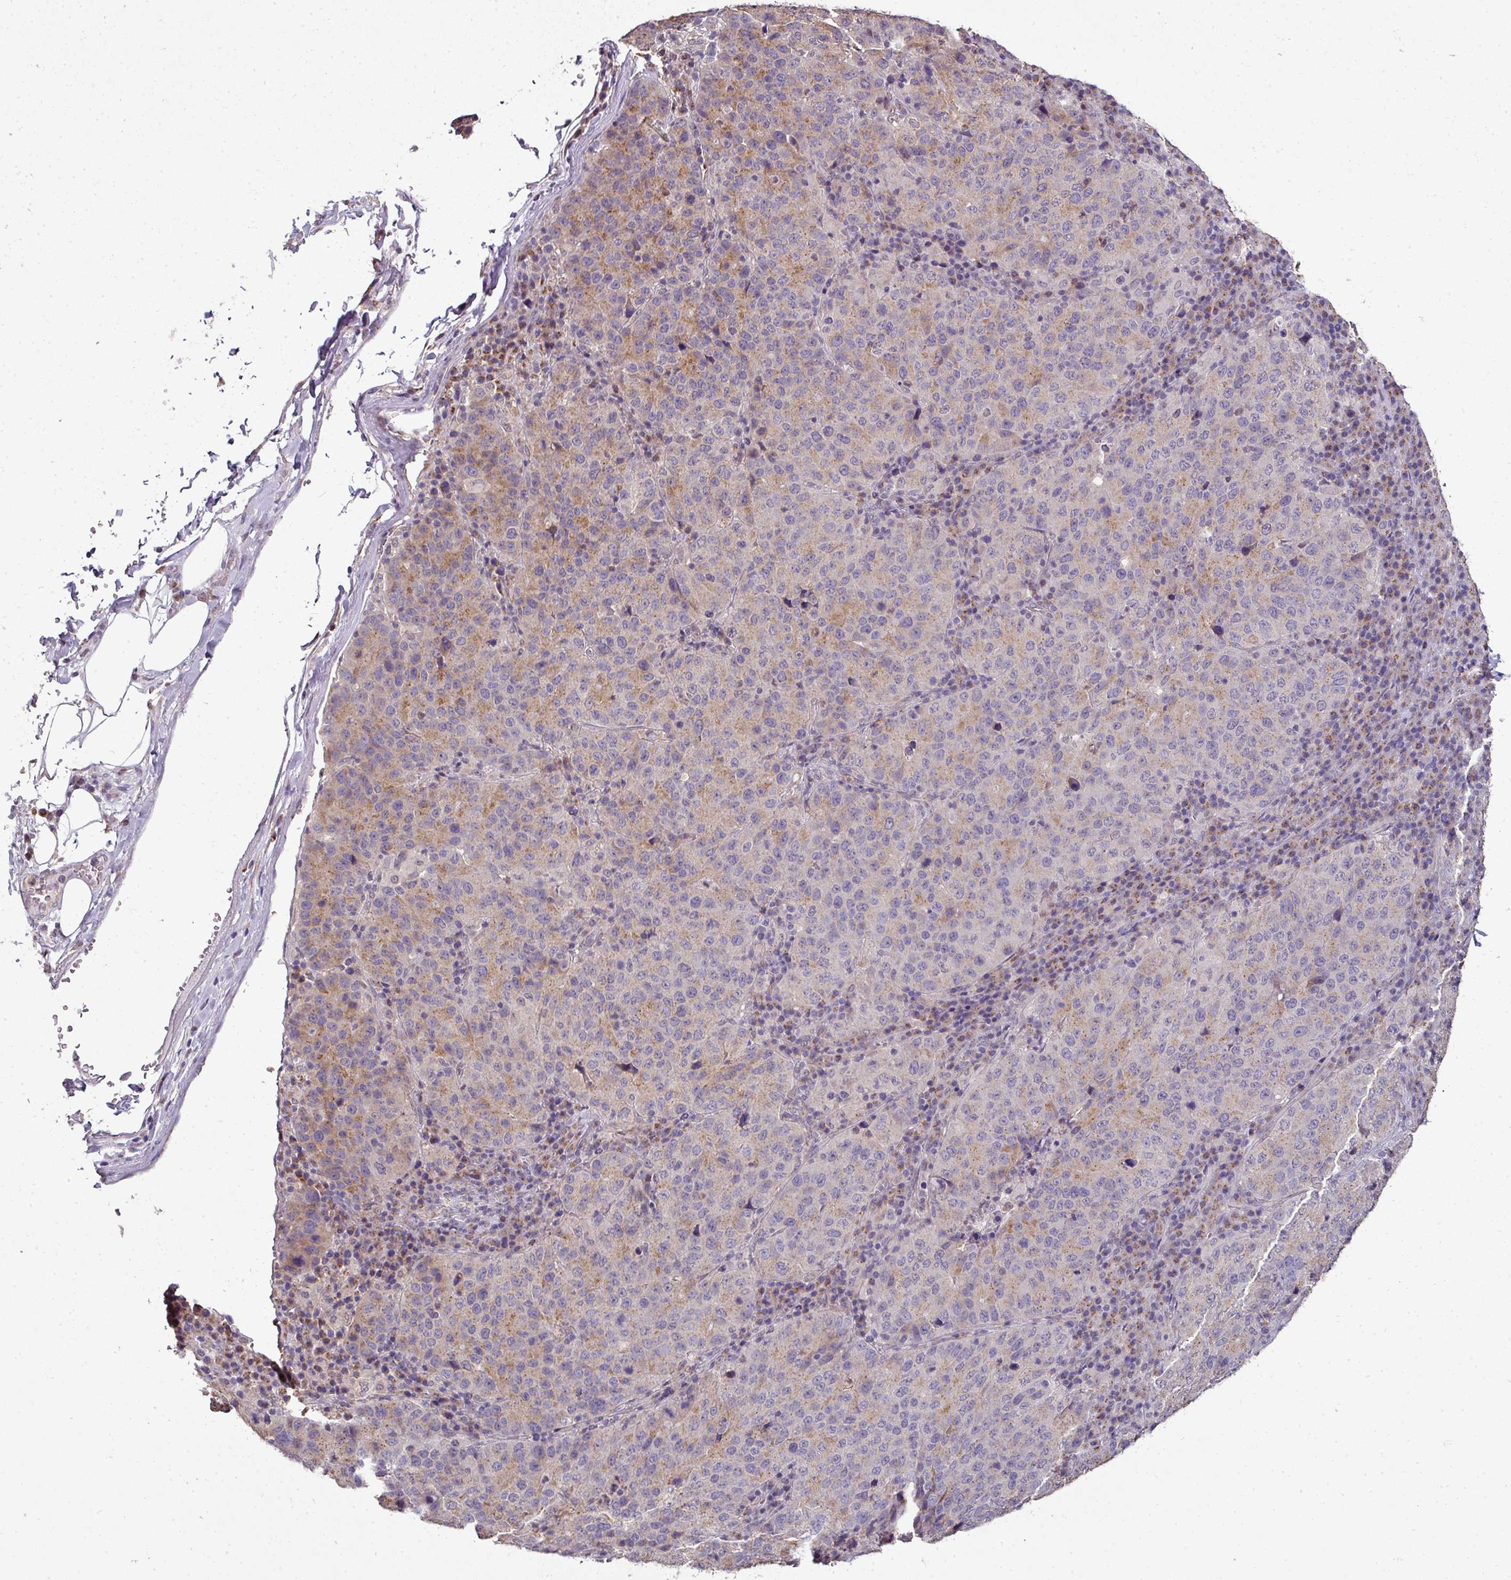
{"staining": {"intensity": "weak", "quantity": "25%-75%", "location": "cytoplasmic/membranous"}, "tissue": "stomach cancer", "cell_type": "Tumor cells", "image_type": "cancer", "snomed": [{"axis": "morphology", "description": "Adenocarcinoma, NOS"}, {"axis": "topography", "description": "Stomach"}], "caption": "A brown stain labels weak cytoplasmic/membranous staining of a protein in human stomach cancer (adenocarcinoma) tumor cells. The staining was performed using DAB (3,3'-diaminobenzidine) to visualize the protein expression in brown, while the nuclei were stained in blue with hematoxylin (Magnification: 20x).", "gene": "JPH2", "patient": {"sex": "male", "age": 71}}